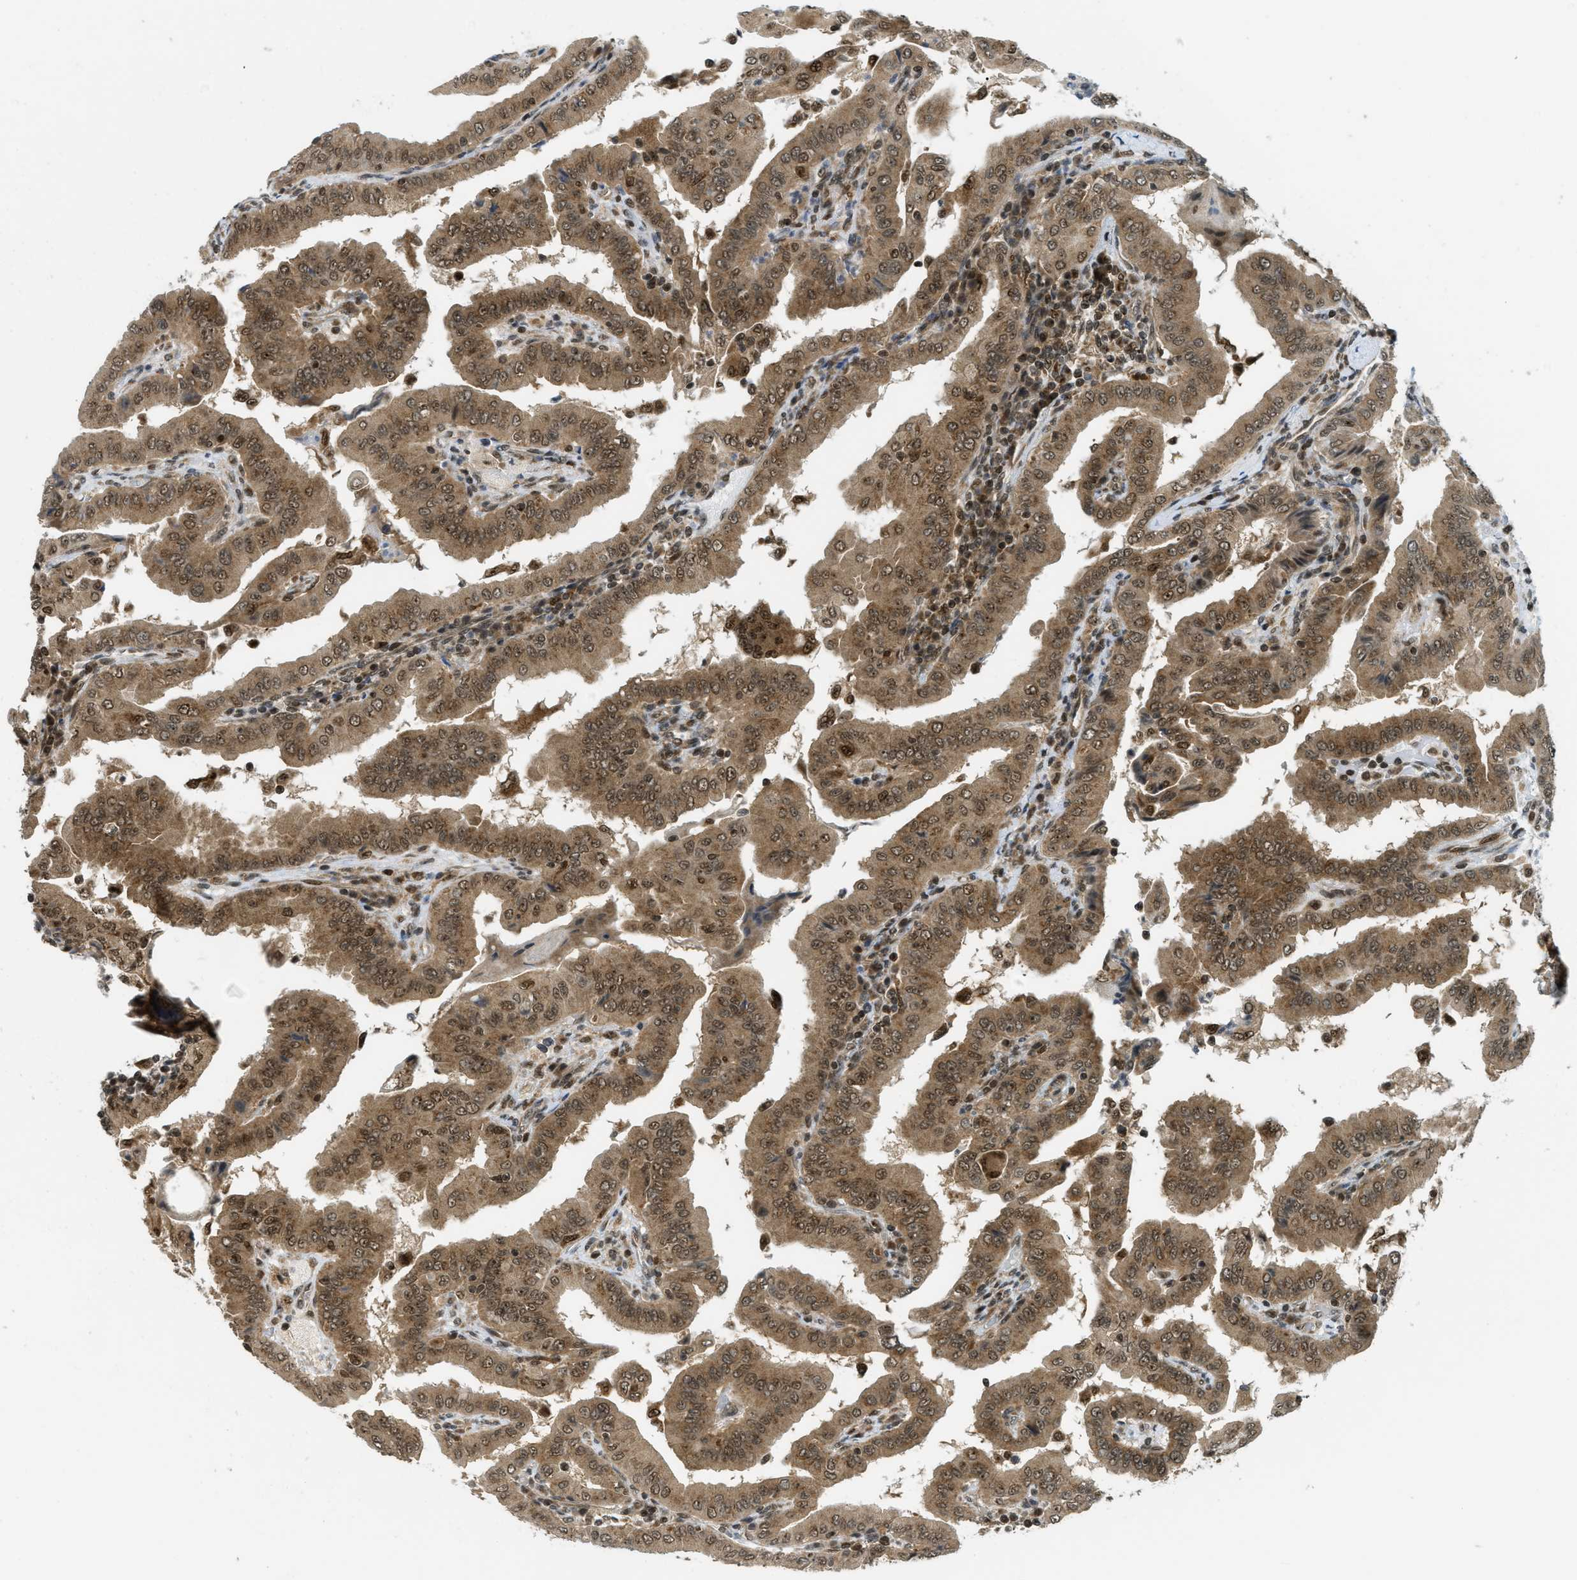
{"staining": {"intensity": "moderate", "quantity": ">75%", "location": "cytoplasmic/membranous,nuclear"}, "tissue": "thyroid cancer", "cell_type": "Tumor cells", "image_type": "cancer", "snomed": [{"axis": "morphology", "description": "Papillary adenocarcinoma, NOS"}, {"axis": "topography", "description": "Thyroid gland"}], "caption": "Immunohistochemical staining of human thyroid cancer reveals medium levels of moderate cytoplasmic/membranous and nuclear protein positivity in about >75% of tumor cells.", "gene": "TACC1", "patient": {"sex": "male", "age": 33}}